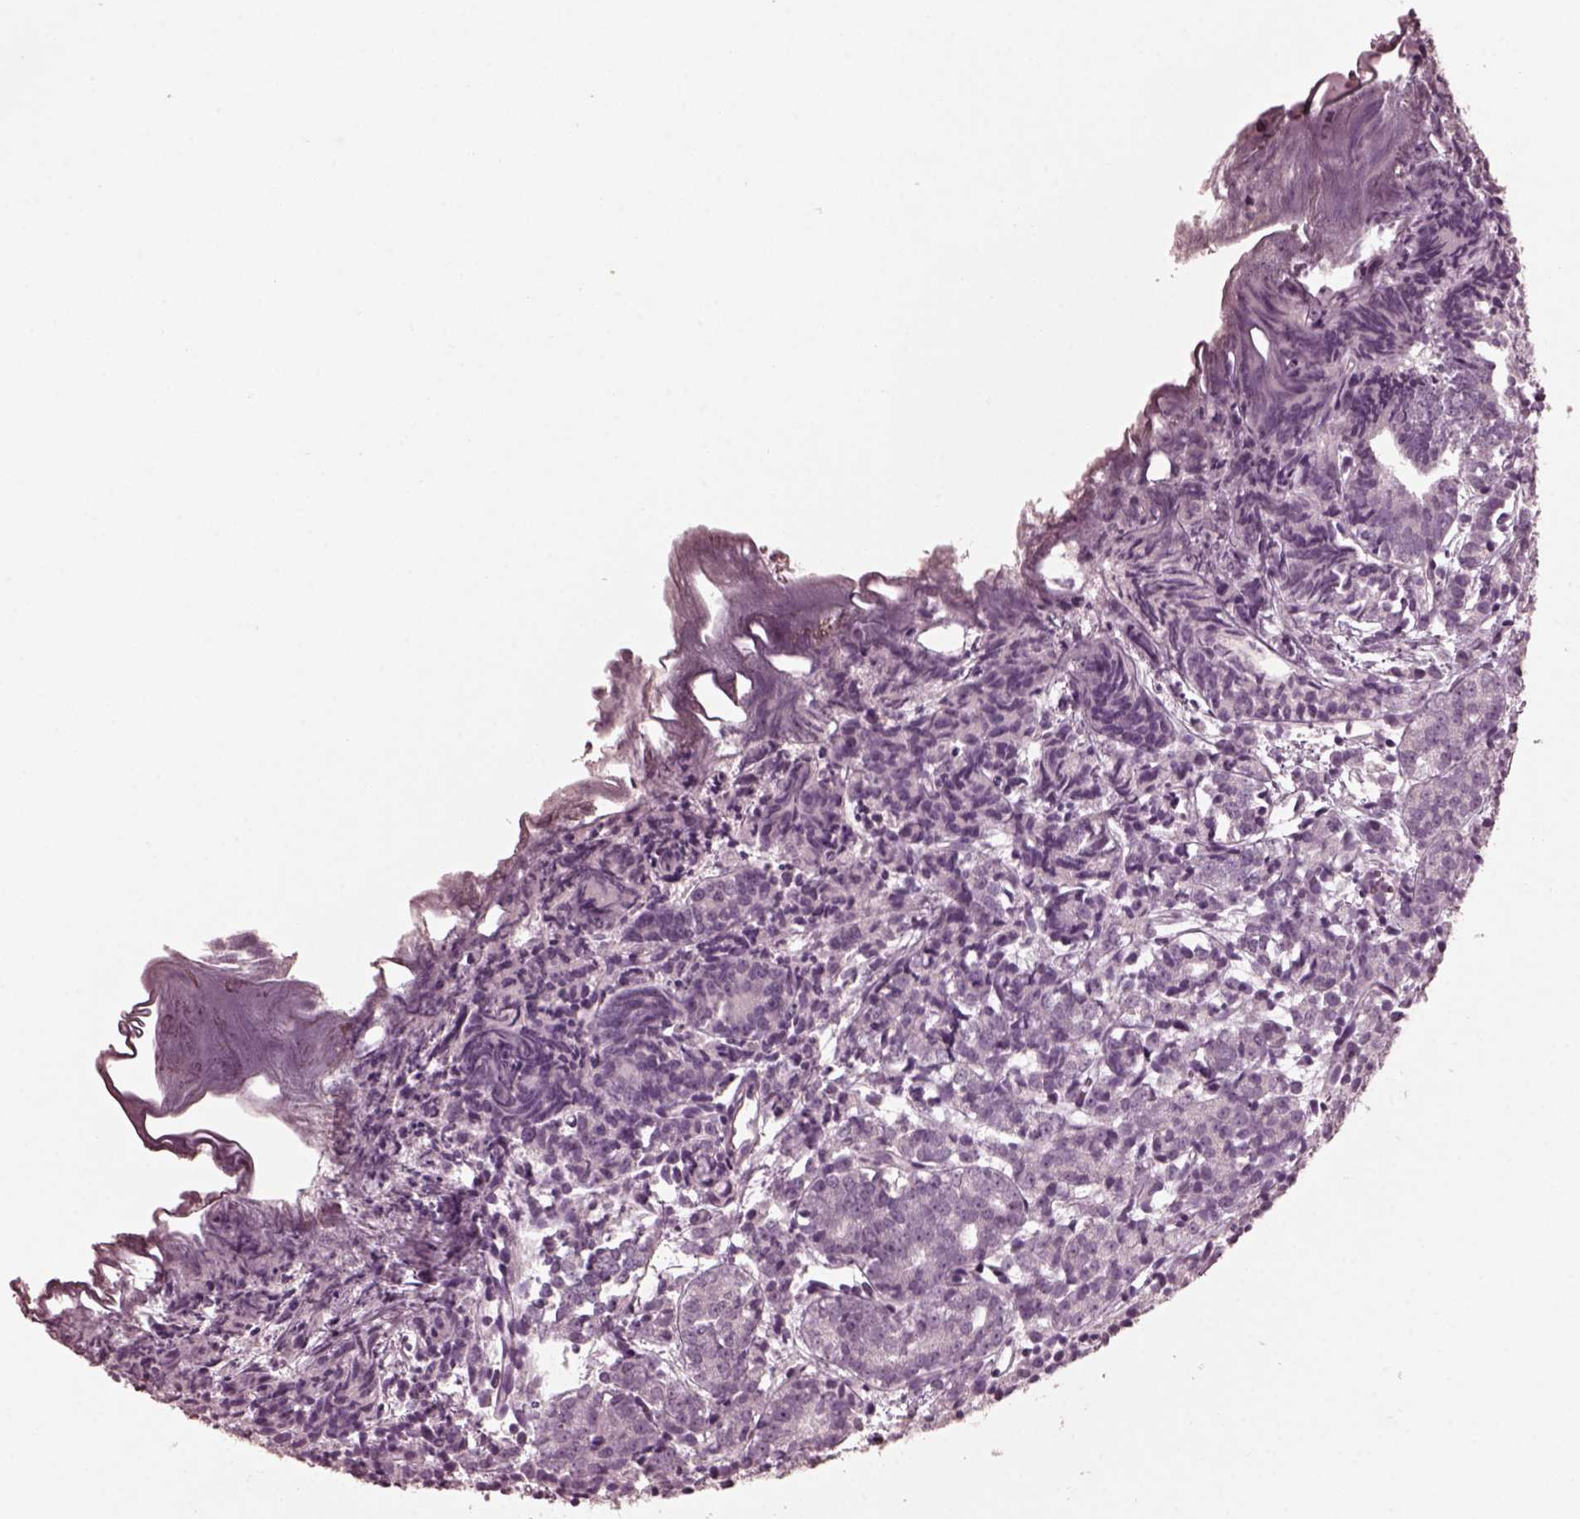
{"staining": {"intensity": "negative", "quantity": "none", "location": "none"}, "tissue": "prostate cancer", "cell_type": "Tumor cells", "image_type": "cancer", "snomed": [{"axis": "morphology", "description": "Adenocarcinoma, High grade"}, {"axis": "topography", "description": "Prostate"}], "caption": "Tumor cells are negative for protein expression in human prostate high-grade adenocarcinoma.", "gene": "CGA", "patient": {"sex": "male", "age": 53}}